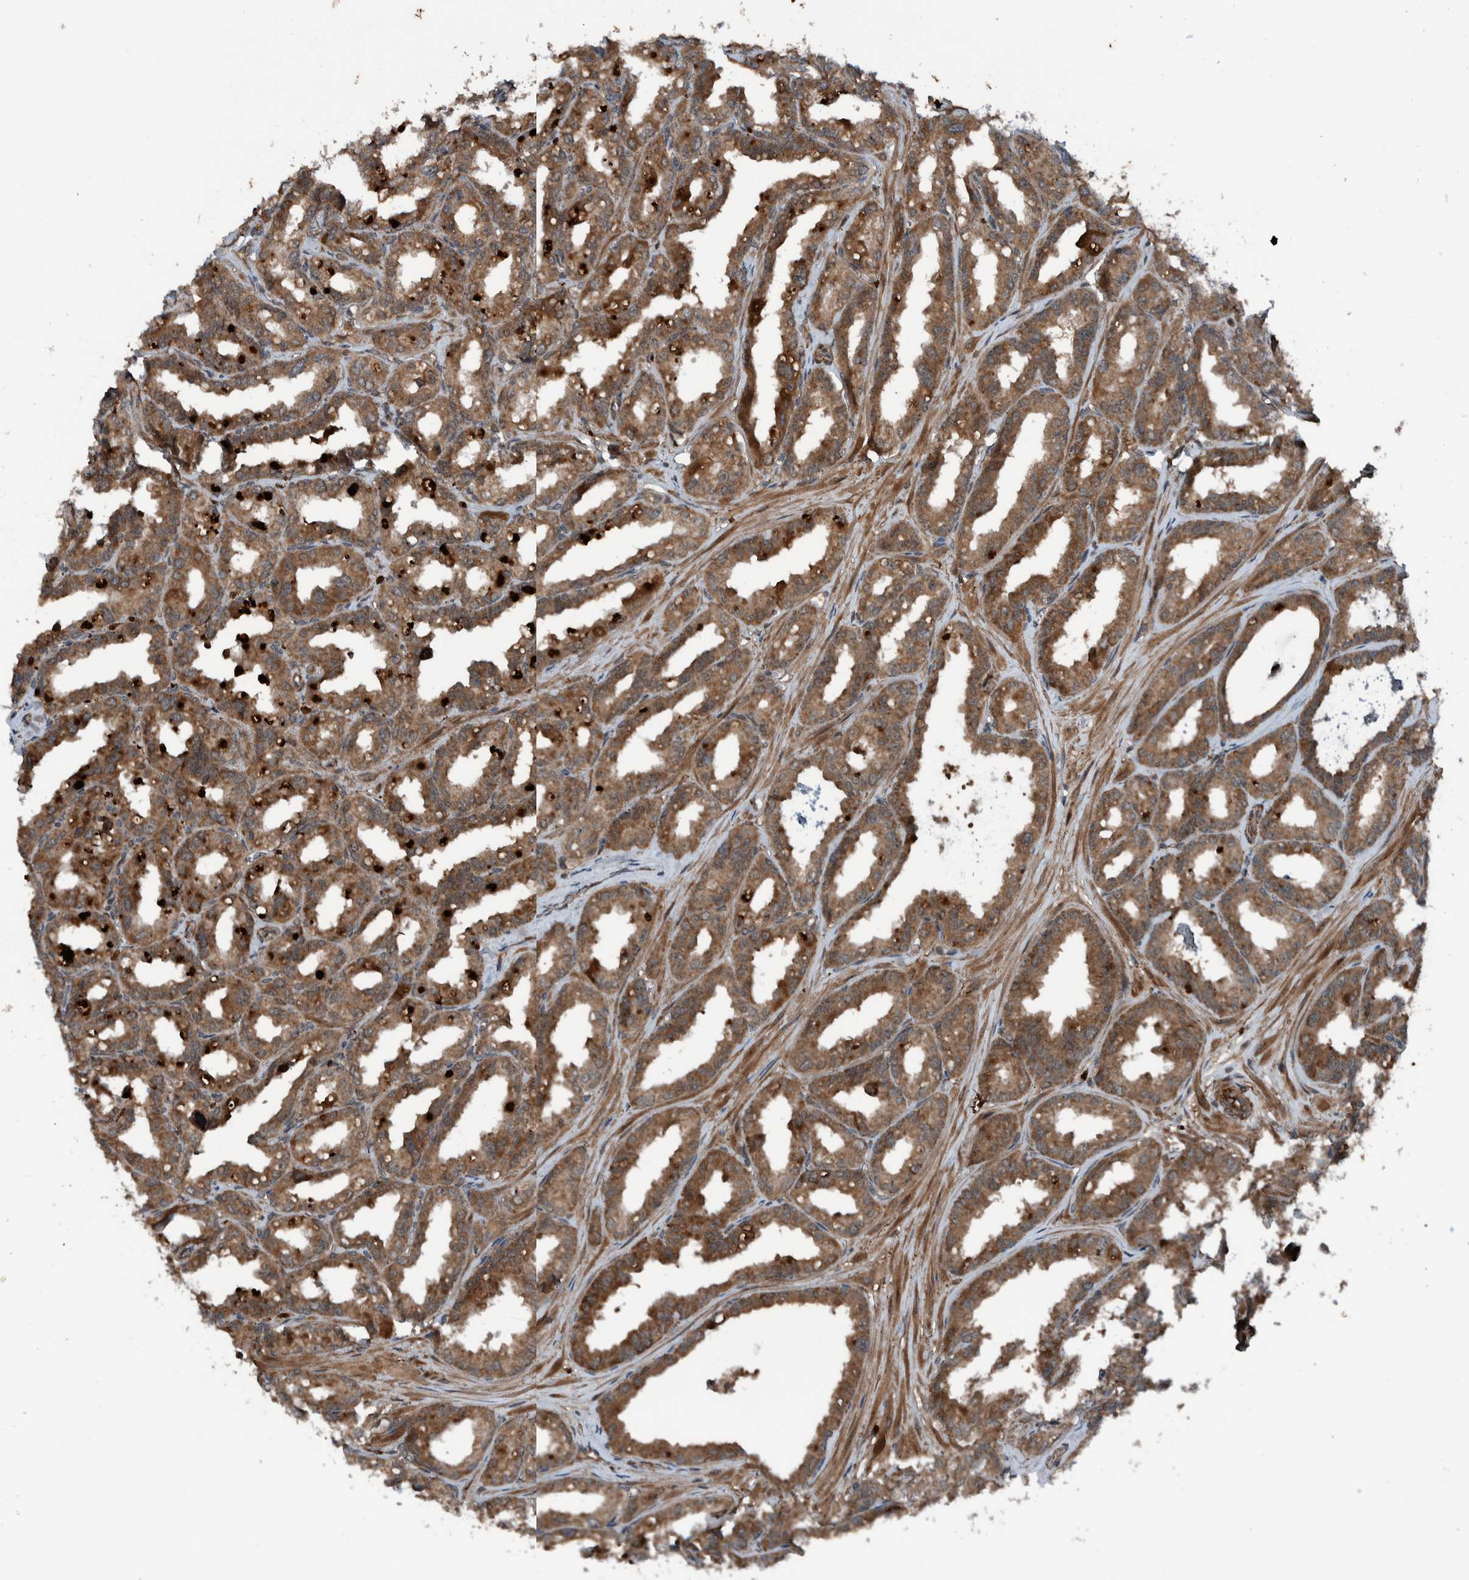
{"staining": {"intensity": "moderate", "quantity": ">75%", "location": "cytoplasmic/membranous"}, "tissue": "seminal vesicle", "cell_type": "Glandular cells", "image_type": "normal", "snomed": [{"axis": "morphology", "description": "Normal tissue, NOS"}, {"axis": "topography", "description": "Prostate"}, {"axis": "topography", "description": "Seminal veicle"}], "caption": "Immunohistochemistry (DAB) staining of benign human seminal vesicle exhibits moderate cytoplasmic/membranous protein expression in approximately >75% of glandular cells. (DAB IHC, brown staining for protein, blue staining for nuclei).", "gene": "CUEDC1", "patient": {"sex": "male", "age": 51}}